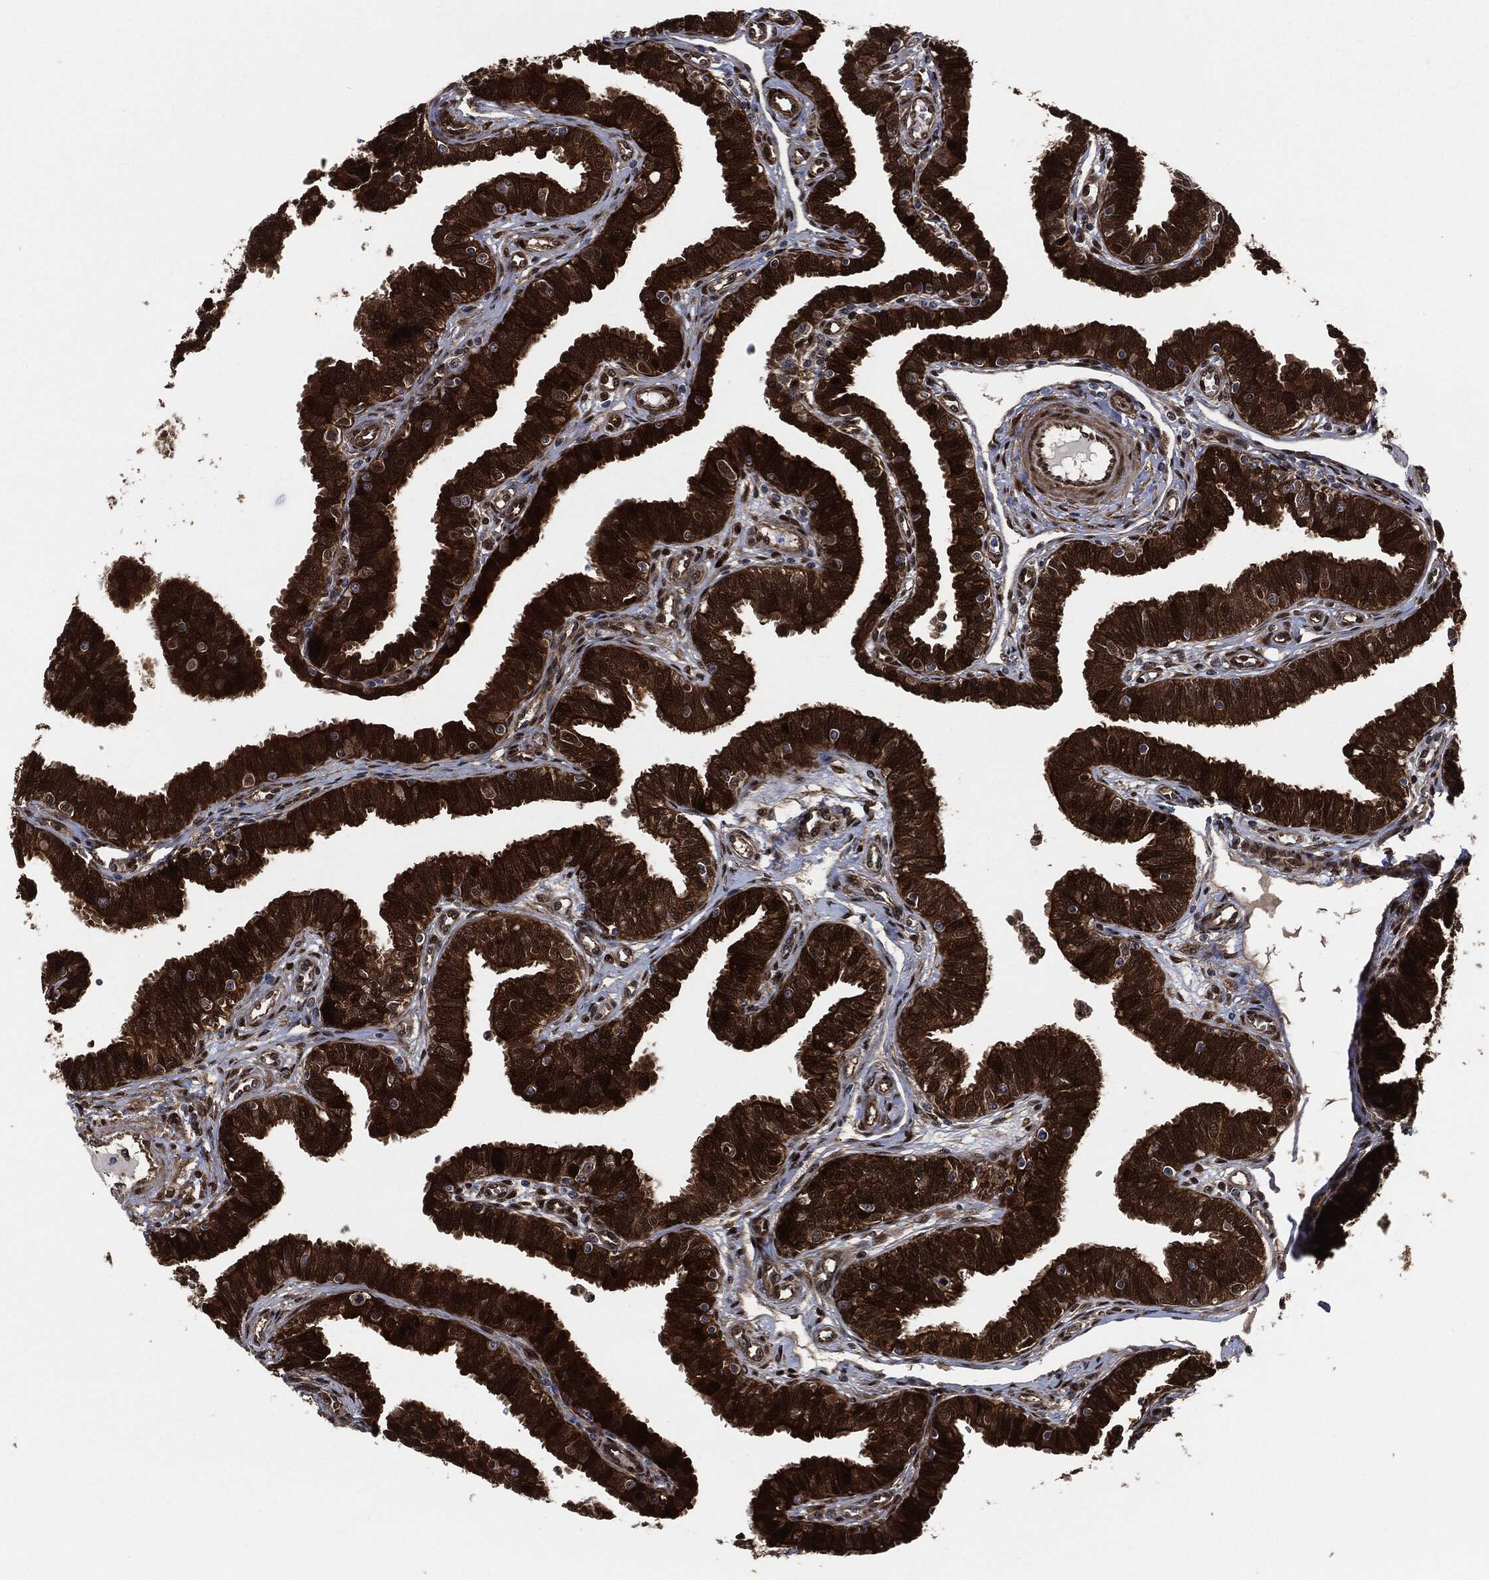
{"staining": {"intensity": "strong", "quantity": ">75%", "location": "cytoplasmic/membranous,nuclear"}, "tissue": "fallopian tube", "cell_type": "Glandular cells", "image_type": "normal", "snomed": [{"axis": "morphology", "description": "Normal tissue, NOS"}, {"axis": "topography", "description": "Fallopian tube"}], "caption": "Immunohistochemical staining of benign fallopian tube shows strong cytoplasmic/membranous,nuclear protein staining in about >75% of glandular cells. (Brightfield microscopy of DAB IHC at high magnification).", "gene": "DCTN1", "patient": {"sex": "female", "age": 36}}